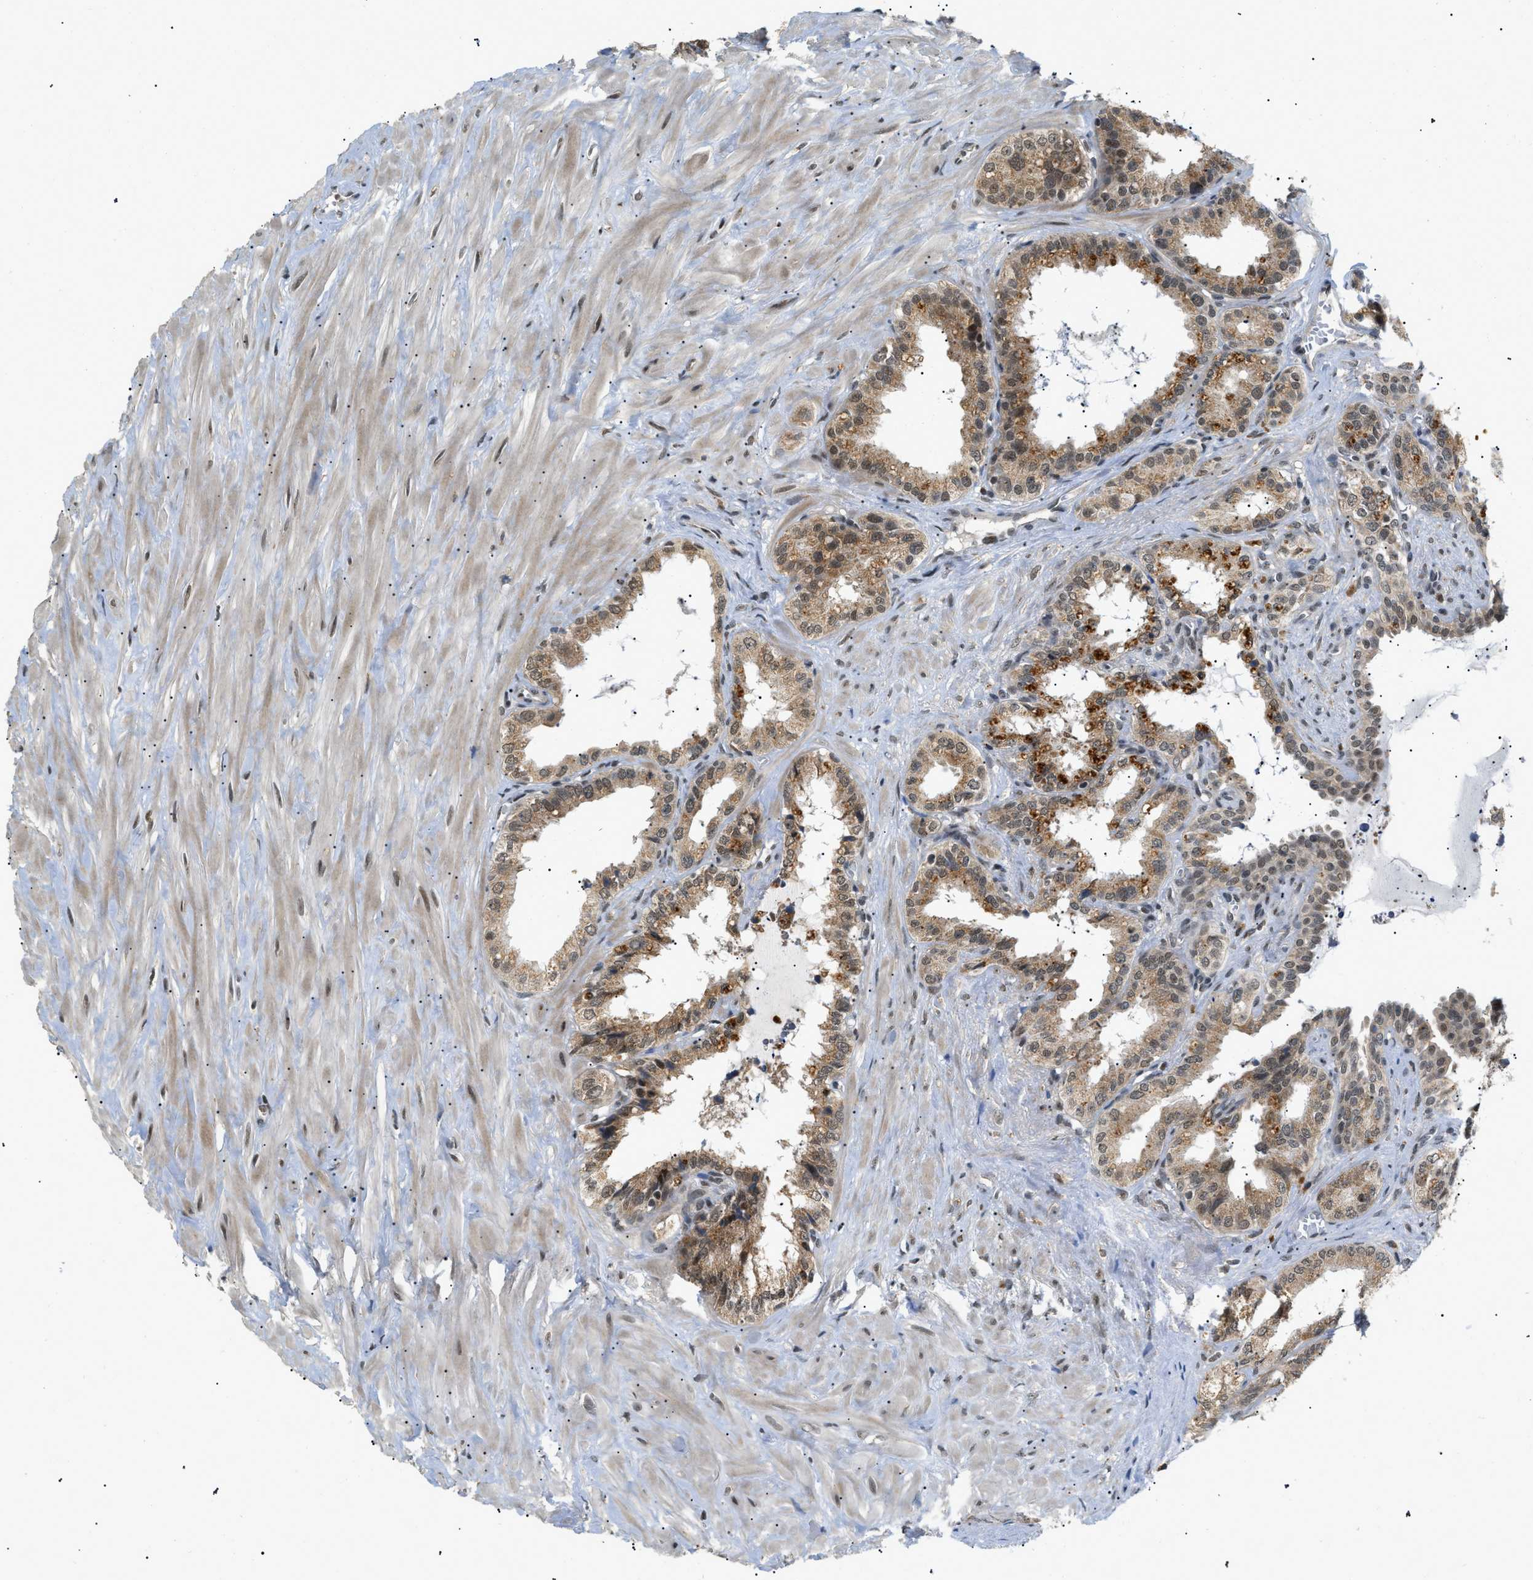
{"staining": {"intensity": "moderate", "quantity": ">75%", "location": "cytoplasmic/membranous,nuclear"}, "tissue": "seminal vesicle", "cell_type": "Glandular cells", "image_type": "normal", "snomed": [{"axis": "morphology", "description": "Normal tissue, NOS"}, {"axis": "topography", "description": "Seminal veicle"}], "caption": "Protein staining of unremarkable seminal vesicle exhibits moderate cytoplasmic/membranous,nuclear staining in approximately >75% of glandular cells.", "gene": "ZBTB11", "patient": {"sex": "male", "age": 64}}